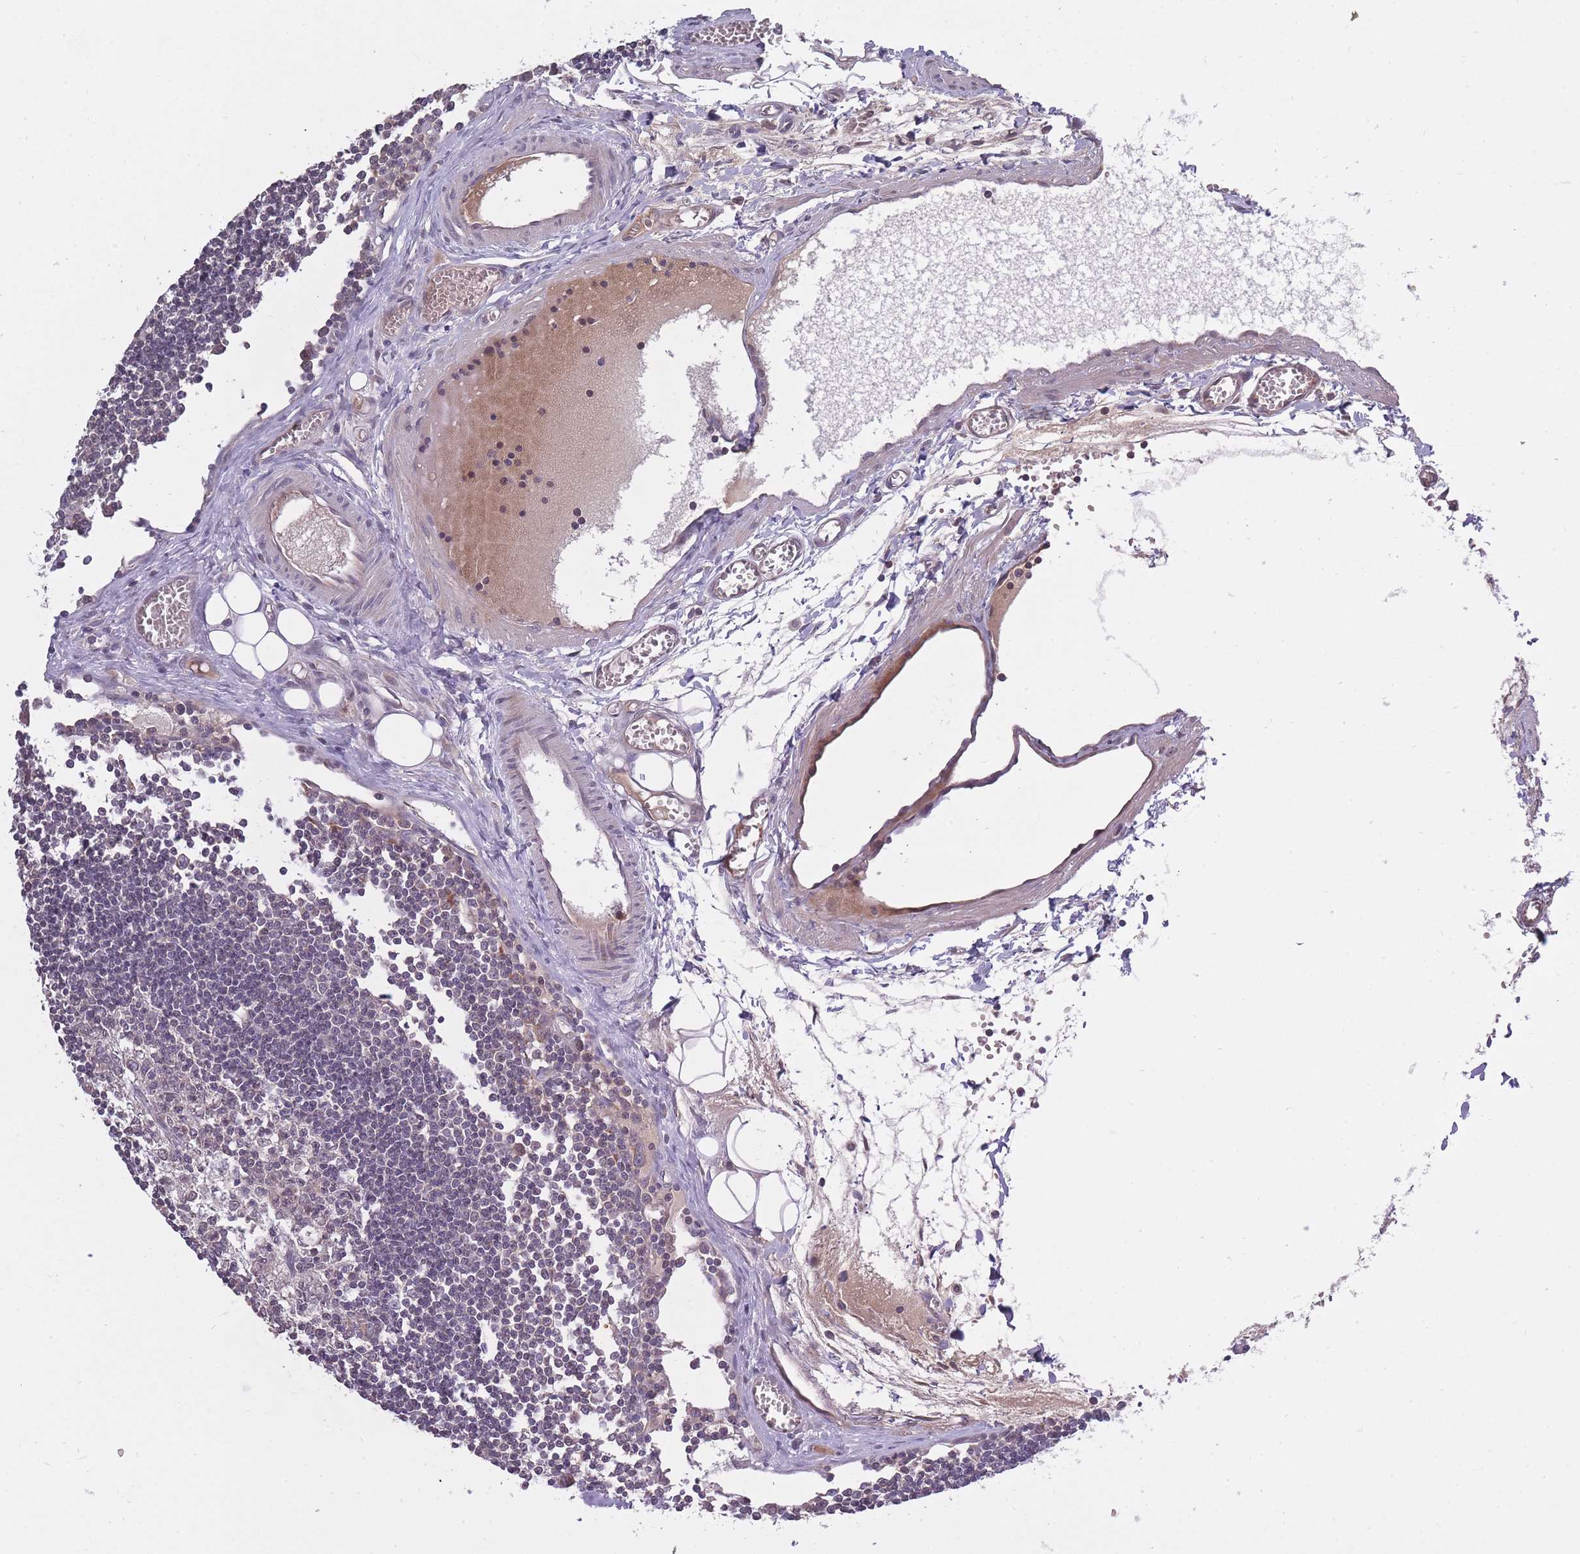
{"staining": {"intensity": "negative", "quantity": "none", "location": "none"}, "tissue": "lymph node", "cell_type": "Germinal center cells", "image_type": "normal", "snomed": [{"axis": "morphology", "description": "Normal tissue, NOS"}, {"axis": "topography", "description": "Lymph node"}], "caption": "DAB (3,3'-diaminobenzidine) immunohistochemical staining of unremarkable human lymph node displays no significant positivity in germinal center cells. The staining is performed using DAB brown chromogen with nuclei counter-stained in using hematoxylin.", "gene": "ADCYAP1R1", "patient": {"sex": "female", "age": 11}}